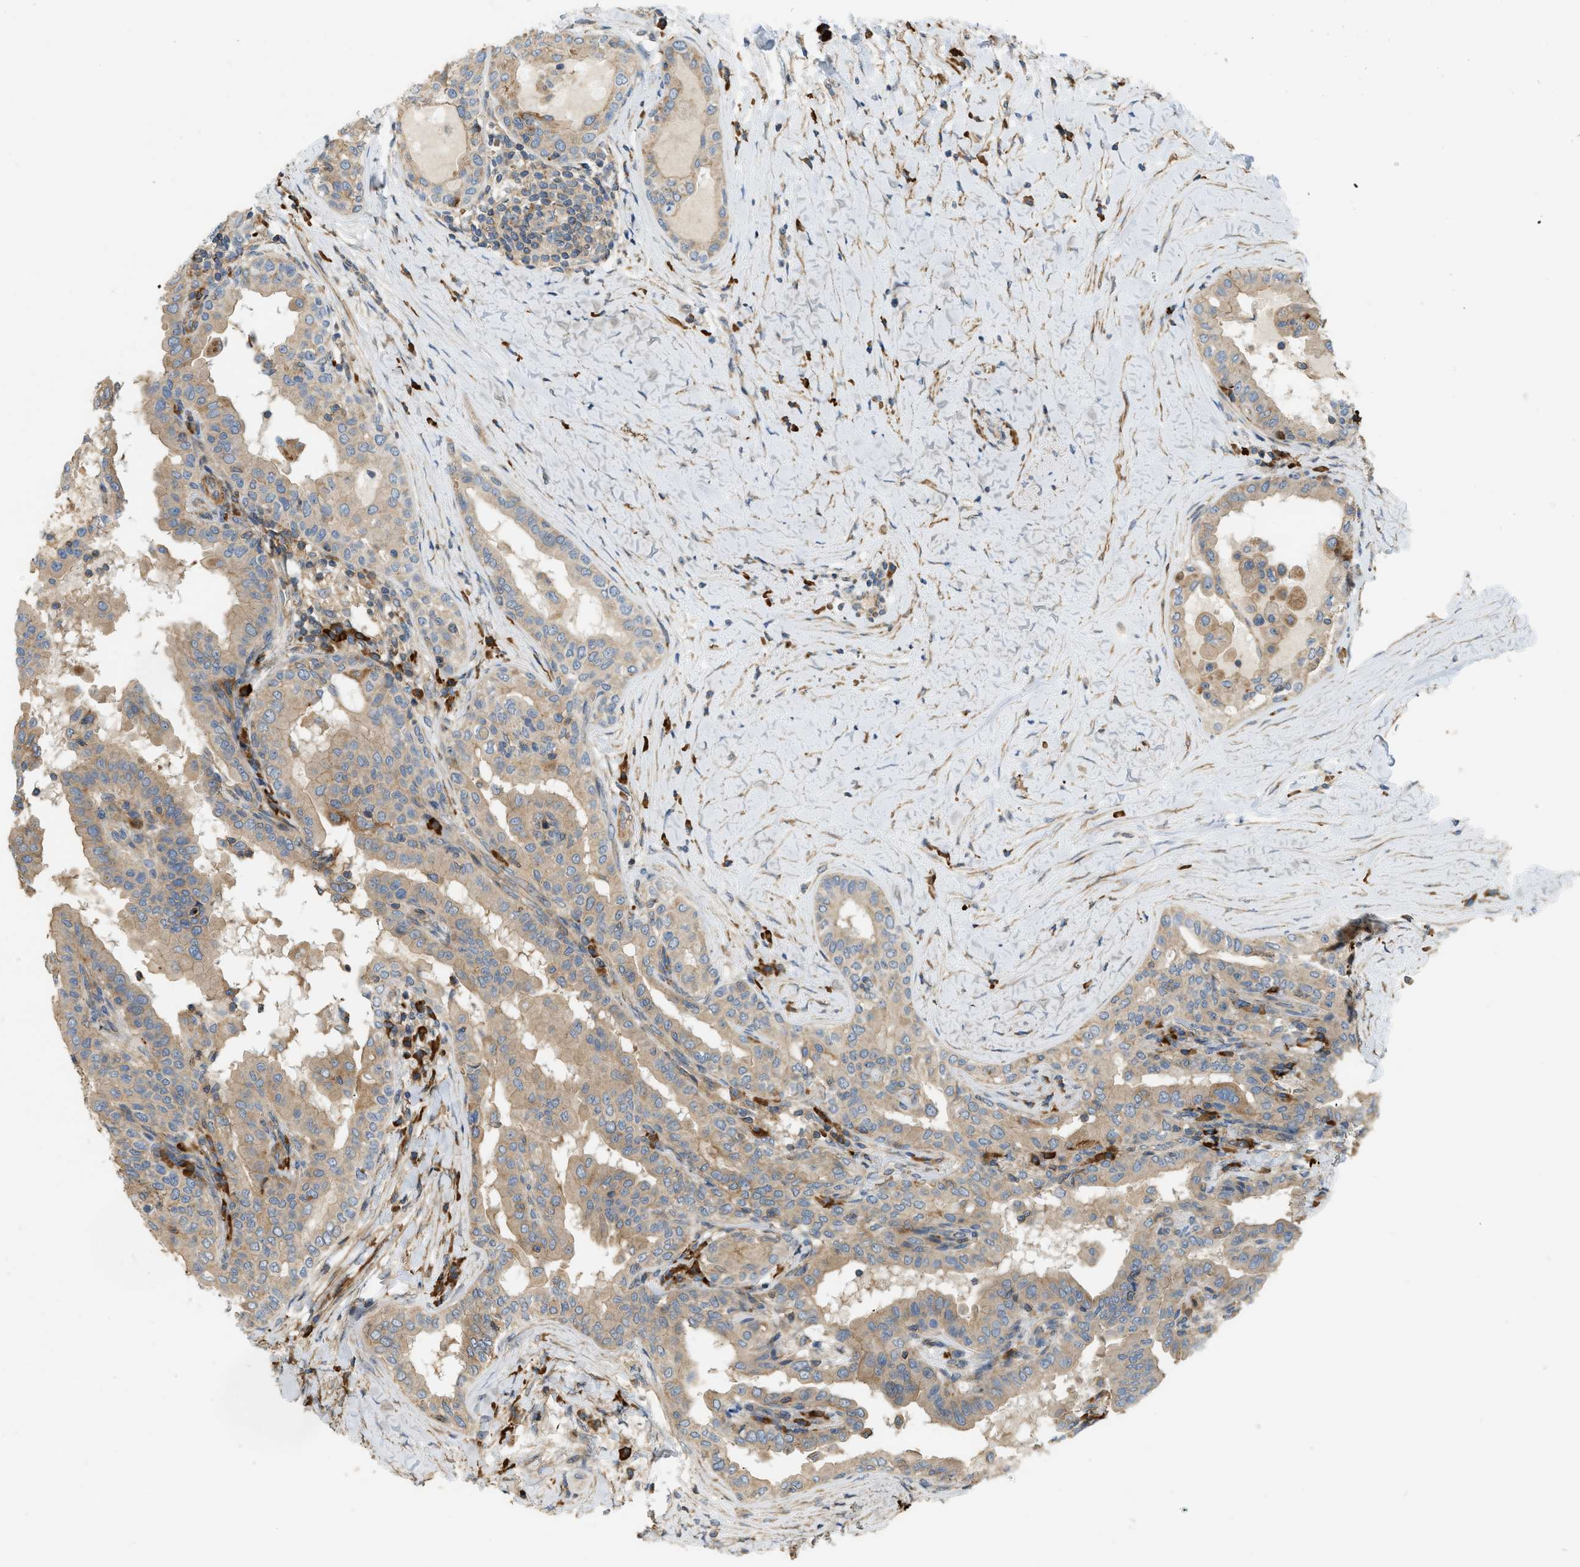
{"staining": {"intensity": "weak", "quantity": ">75%", "location": "cytoplasmic/membranous"}, "tissue": "thyroid cancer", "cell_type": "Tumor cells", "image_type": "cancer", "snomed": [{"axis": "morphology", "description": "Papillary adenocarcinoma, NOS"}, {"axis": "topography", "description": "Thyroid gland"}], "caption": "Protein staining demonstrates weak cytoplasmic/membranous expression in approximately >75% of tumor cells in thyroid papillary adenocarcinoma.", "gene": "BTN3A2", "patient": {"sex": "male", "age": 33}}